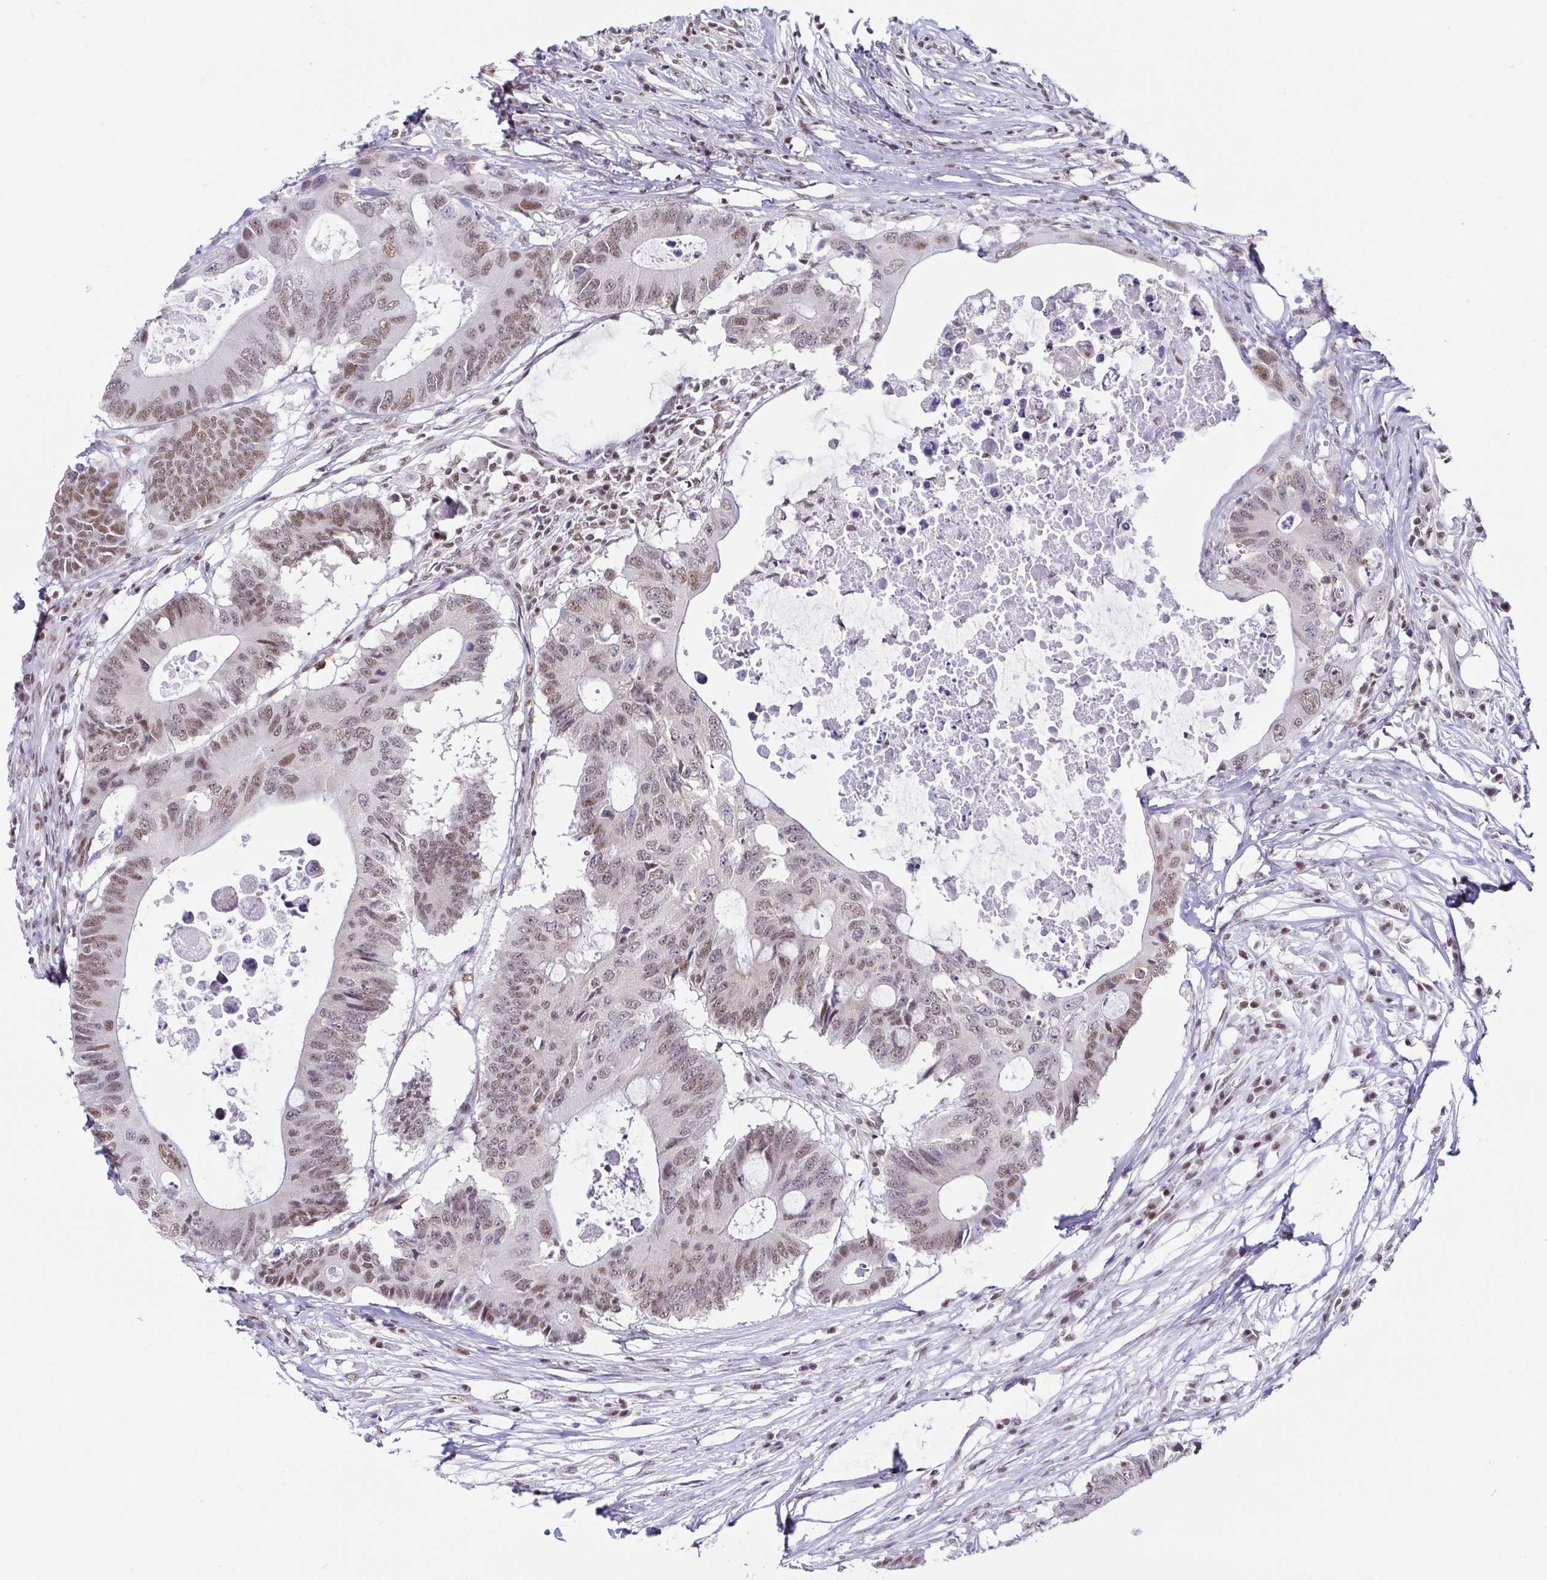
{"staining": {"intensity": "moderate", "quantity": ">75%", "location": "nuclear"}, "tissue": "colorectal cancer", "cell_type": "Tumor cells", "image_type": "cancer", "snomed": [{"axis": "morphology", "description": "Adenocarcinoma, NOS"}, {"axis": "topography", "description": "Colon"}], "caption": "Tumor cells reveal medium levels of moderate nuclear positivity in about >75% of cells in human colorectal adenocarcinoma.", "gene": "EWSR1", "patient": {"sex": "male", "age": 71}}